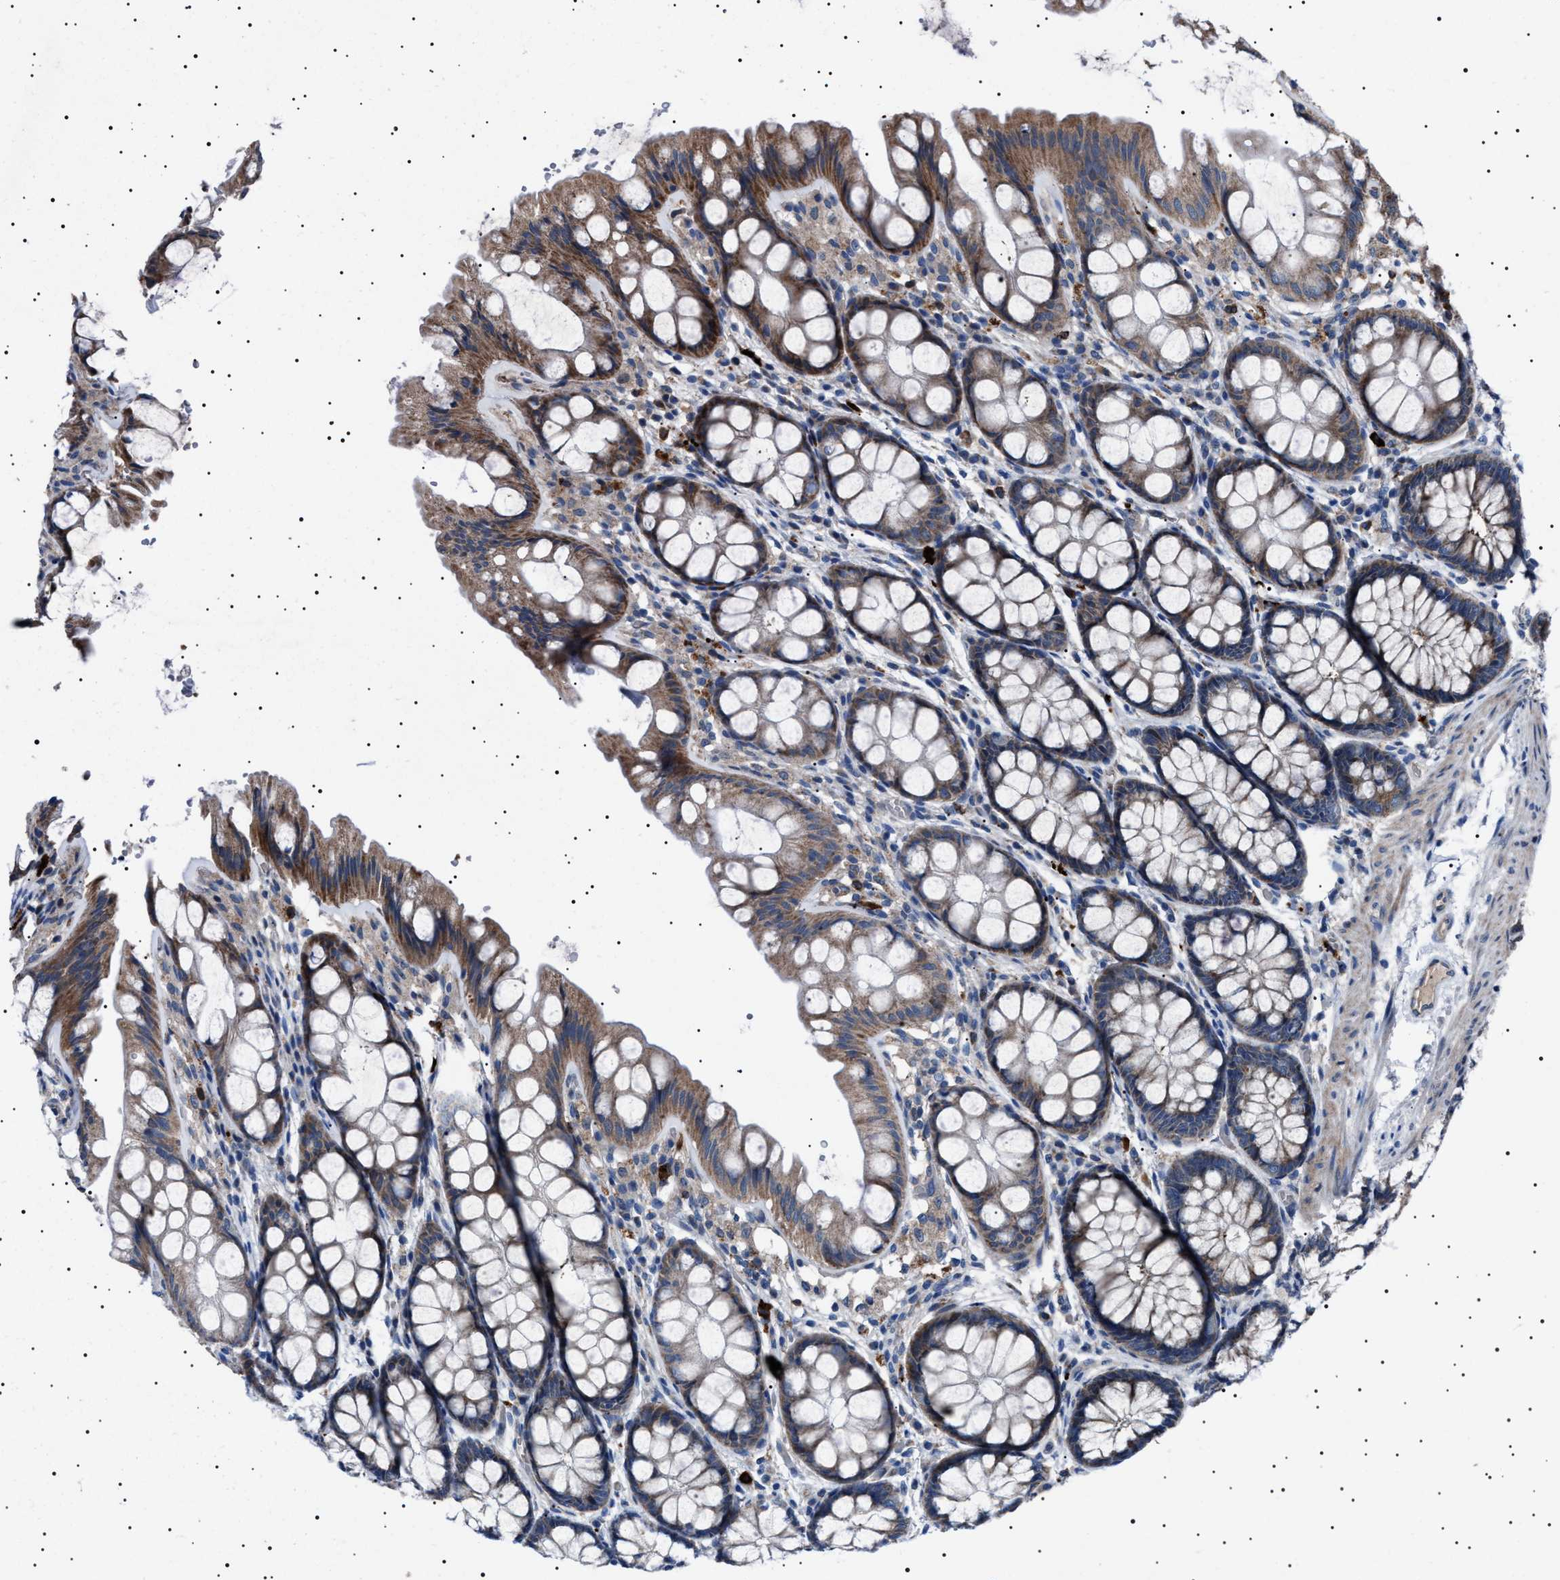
{"staining": {"intensity": "weak", "quantity": "25%-75%", "location": "cytoplasmic/membranous"}, "tissue": "colon", "cell_type": "Endothelial cells", "image_type": "normal", "snomed": [{"axis": "morphology", "description": "Normal tissue, NOS"}, {"axis": "topography", "description": "Colon"}], "caption": "There is low levels of weak cytoplasmic/membranous expression in endothelial cells of normal colon, as demonstrated by immunohistochemical staining (brown color).", "gene": "PTRH1", "patient": {"sex": "male", "age": 47}}